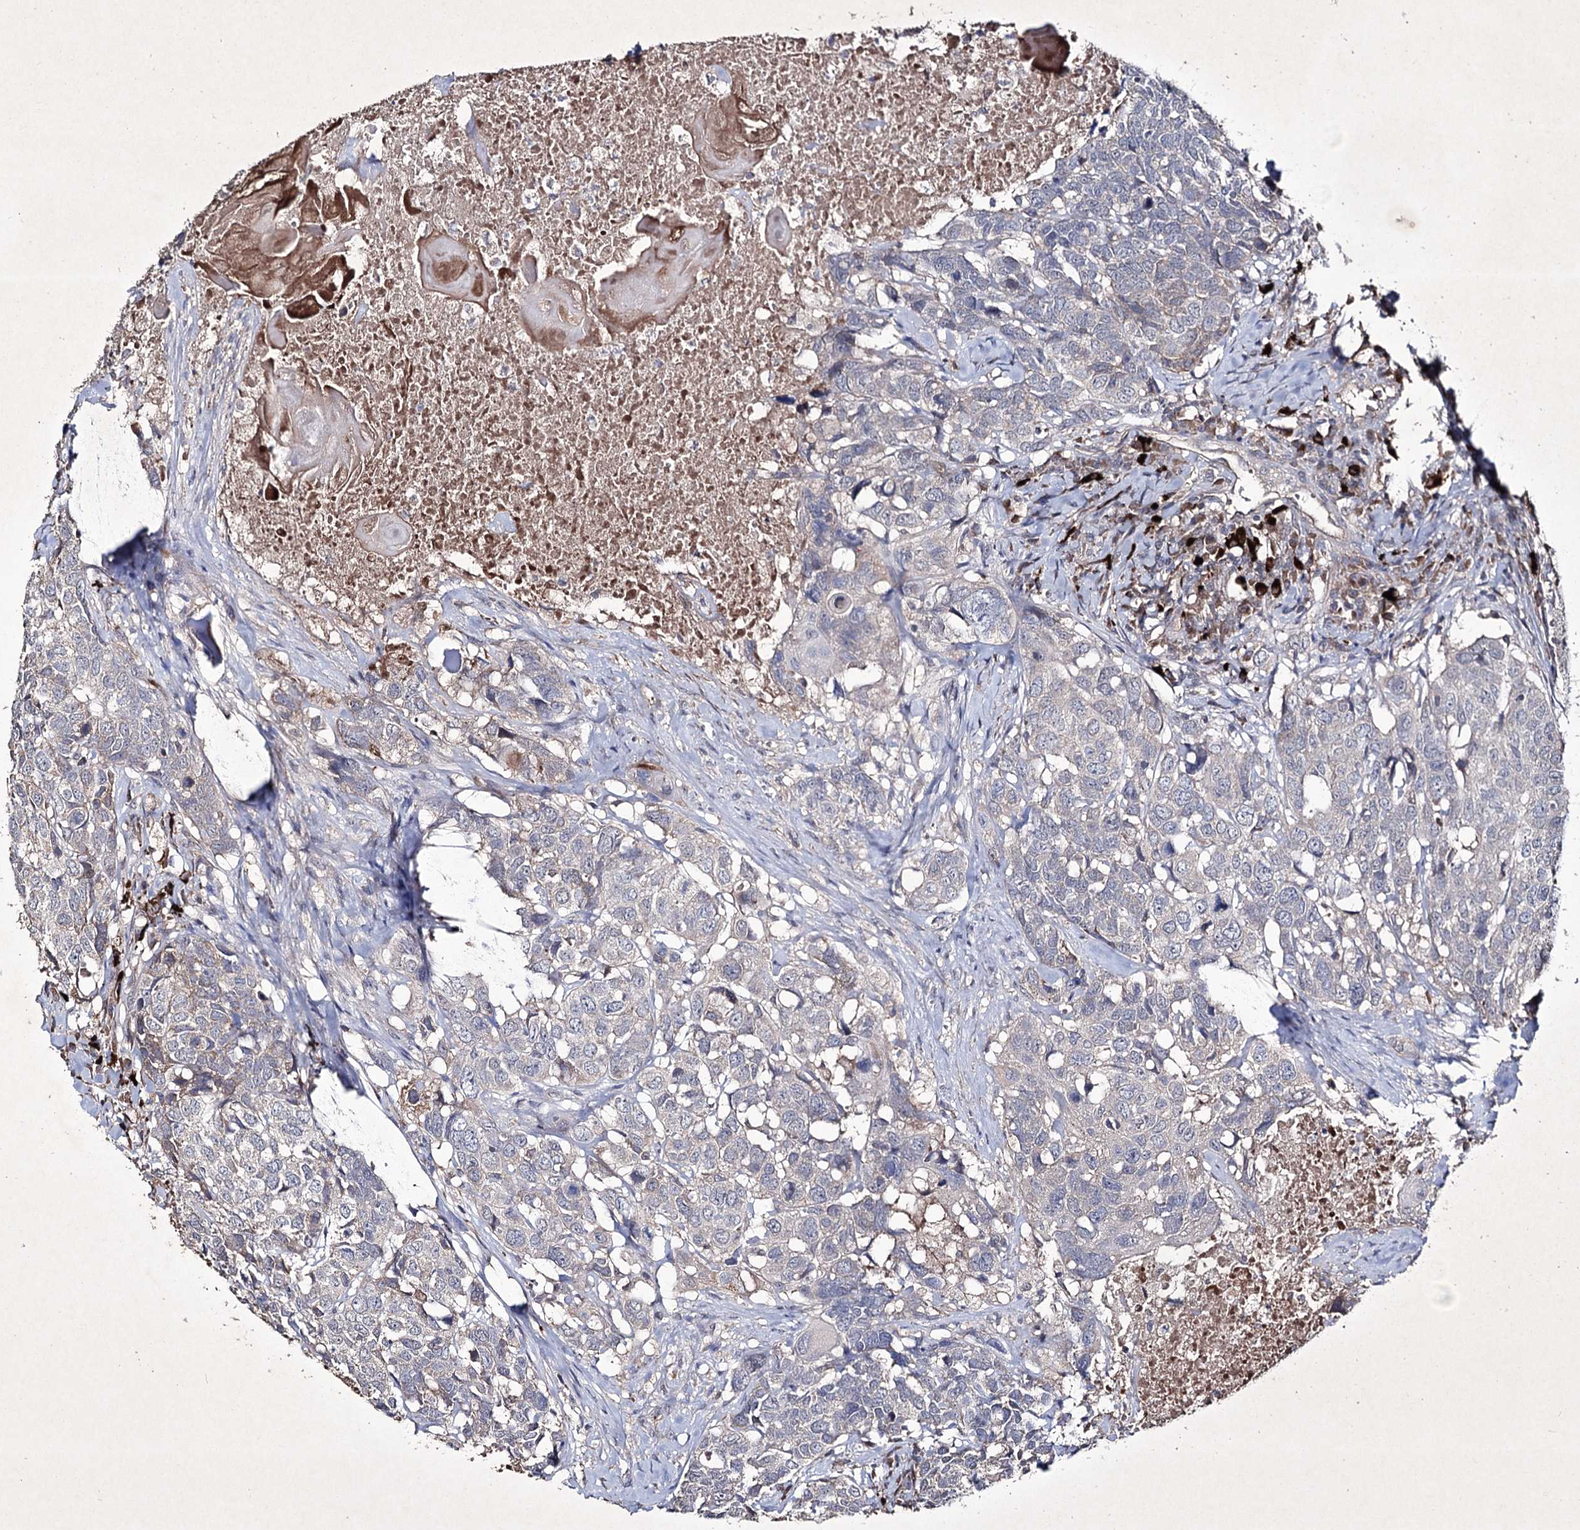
{"staining": {"intensity": "negative", "quantity": "none", "location": "none"}, "tissue": "head and neck cancer", "cell_type": "Tumor cells", "image_type": "cancer", "snomed": [{"axis": "morphology", "description": "Squamous cell carcinoma, NOS"}, {"axis": "topography", "description": "Head-Neck"}], "caption": "Immunohistochemical staining of head and neck squamous cell carcinoma shows no significant staining in tumor cells.", "gene": "SEMA4G", "patient": {"sex": "male", "age": 66}}